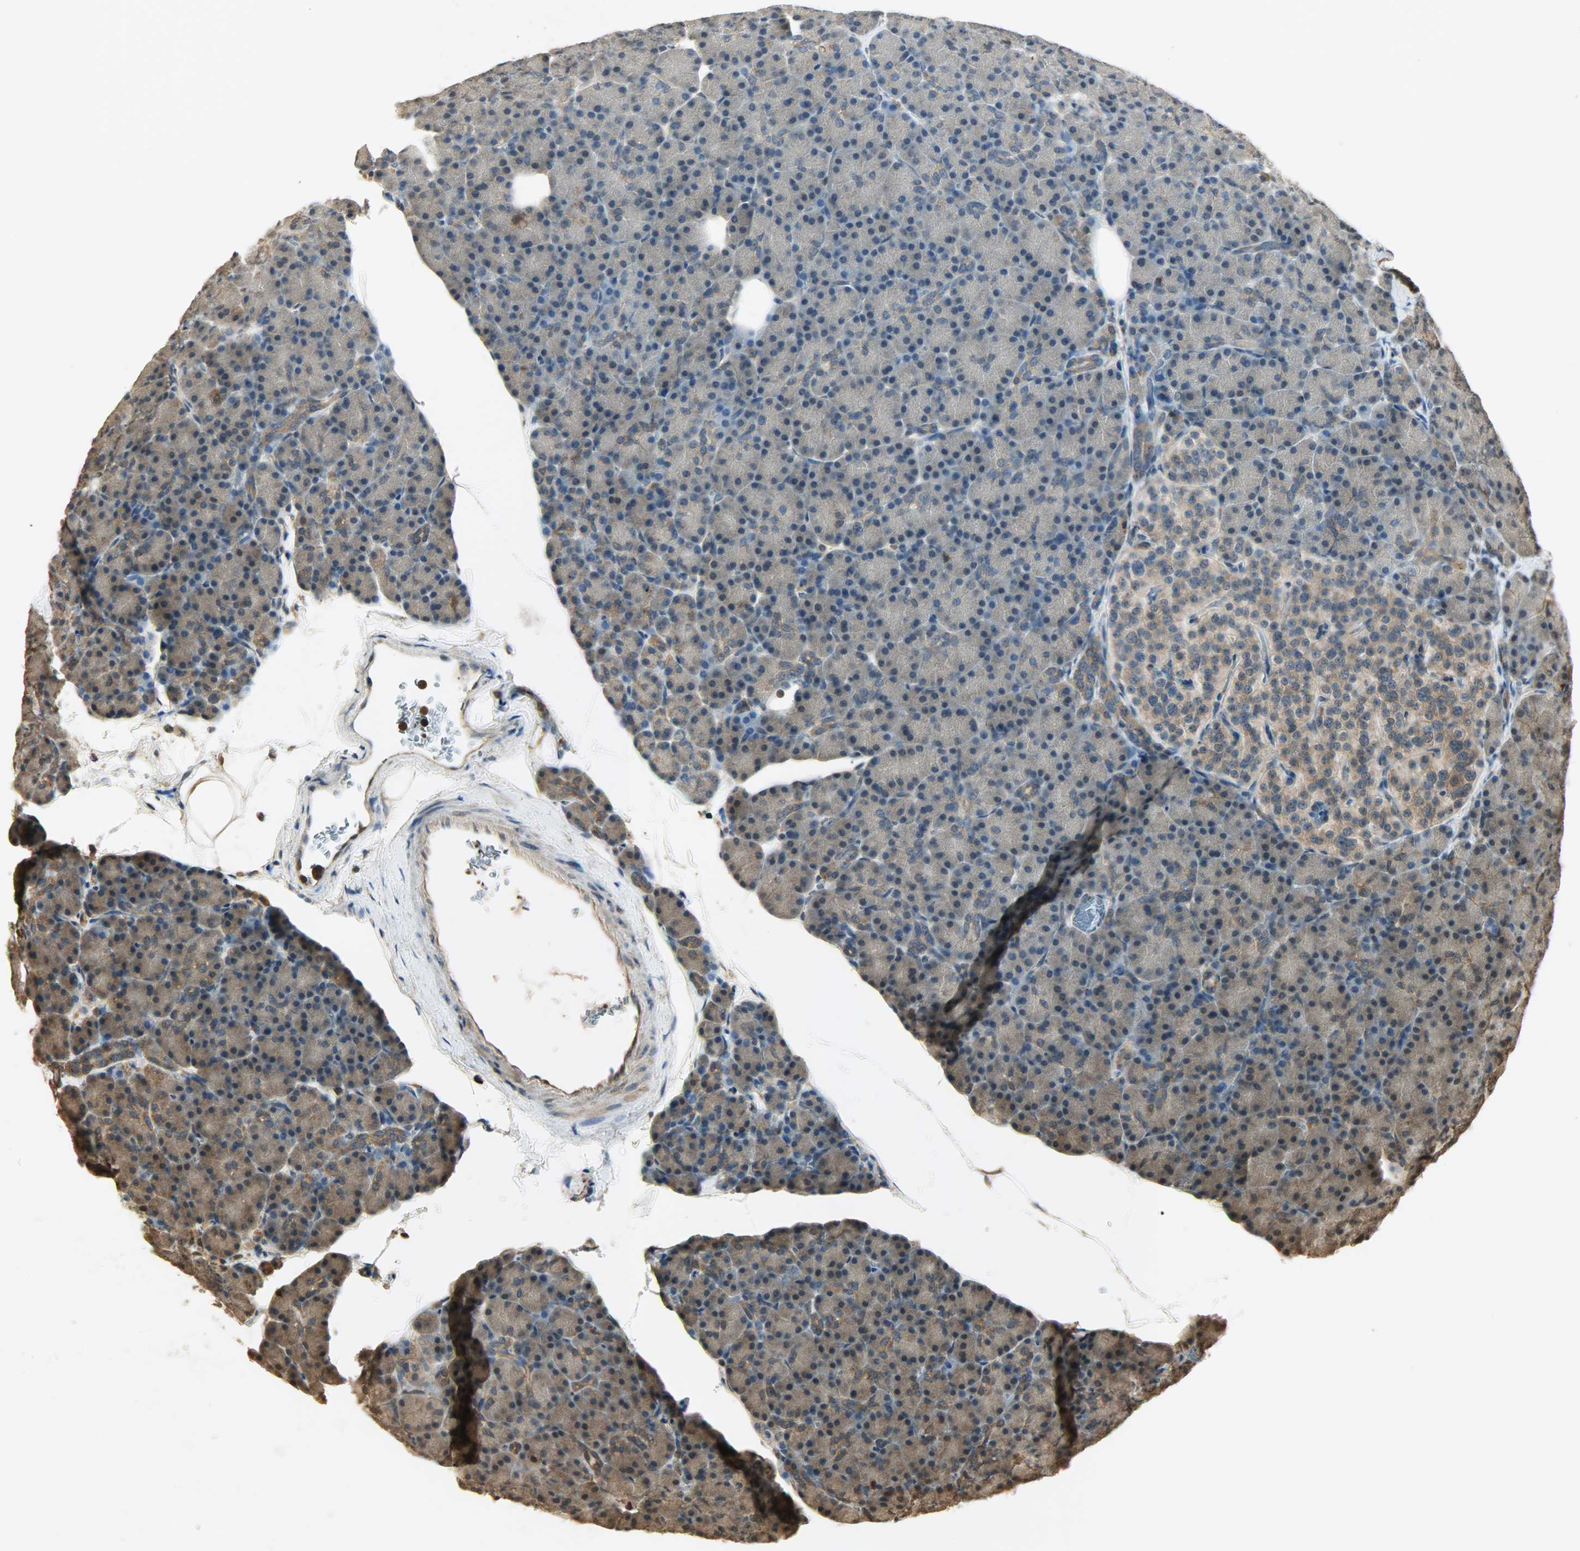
{"staining": {"intensity": "weak", "quantity": "25%-75%", "location": "cytoplasmic/membranous,nuclear"}, "tissue": "pancreas", "cell_type": "Exocrine glandular cells", "image_type": "normal", "snomed": [{"axis": "morphology", "description": "Normal tissue, NOS"}, {"axis": "topography", "description": "Pancreas"}], "caption": "IHC (DAB) staining of normal pancreas reveals weak cytoplasmic/membranous,nuclear protein positivity in about 25%-75% of exocrine glandular cells. Nuclei are stained in blue.", "gene": "YWHAZ", "patient": {"sex": "female", "age": 43}}